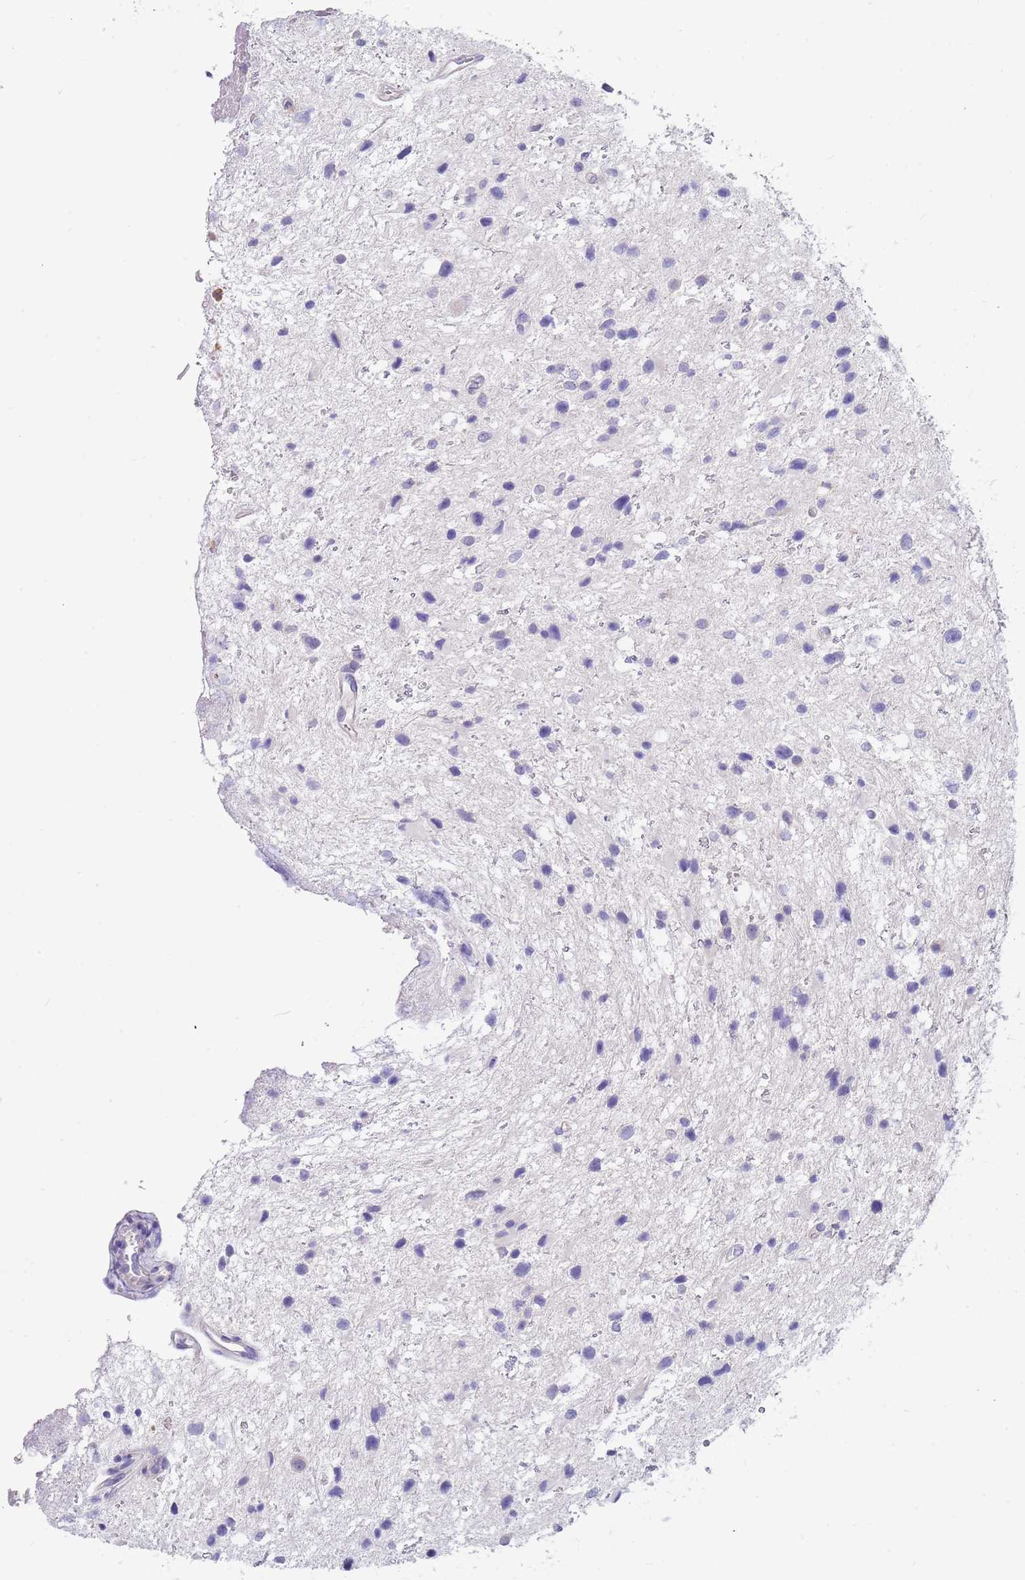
{"staining": {"intensity": "negative", "quantity": "none", "location": "none"}, "tissue": "glioma", "cell_type": "Tumor cells", "image_type": "cancer", "snomed": [{"axis": "morphology", "description": "Glioma, malignant, Low grade"}, {"axis": "topography", "description": "Brain"}], "caption": "Human glioma stained for a protein using immunohistochemistry (IHC) displays no staining in tumor cells.", "gene": "TYW1", "patient": {"sex": "female", "age": 32}}